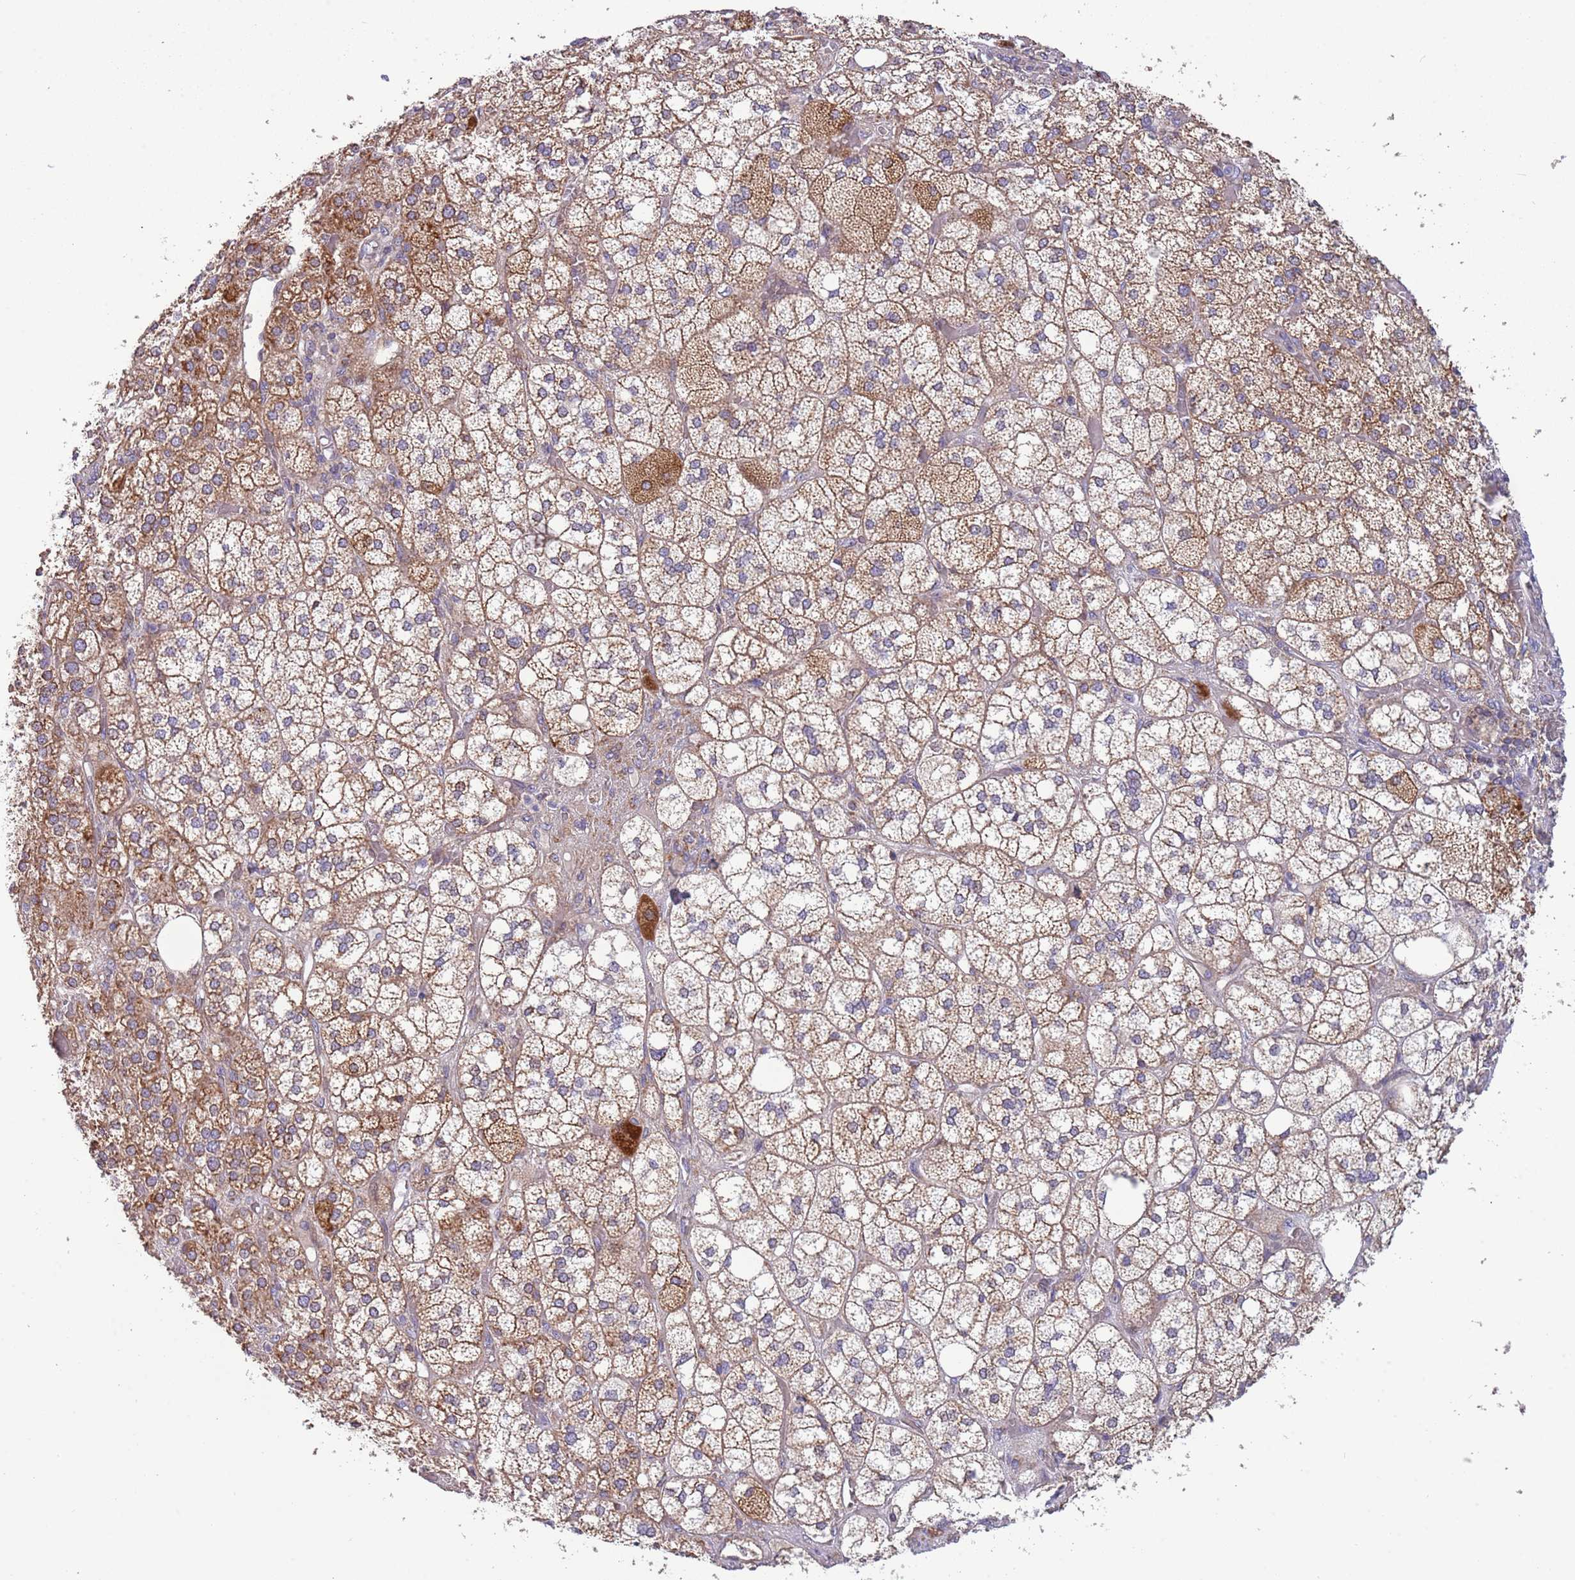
{"staining": {"intensity": "moderate", "quantity": ">75%", "location": "cytoplasmic/membranous"}, "tissue": "adrenal gland", "cell_type": "Glandular cells", "image_type": "normal", "snomed": [{"axis": "morphology", "description": "Normal tissue, NOS"}, {"axis": "topography", "description": "Adrenal gland"}], "caption": "Glandular cells display medium levels of moderate cytoplasmic/membranous expression in approximately >75% of cells in benign adrenal gland. (IHC, brightfield microscopy, high magnification).", "gene": "IRS4", "patient": {"sex": "male", "age": 61}}